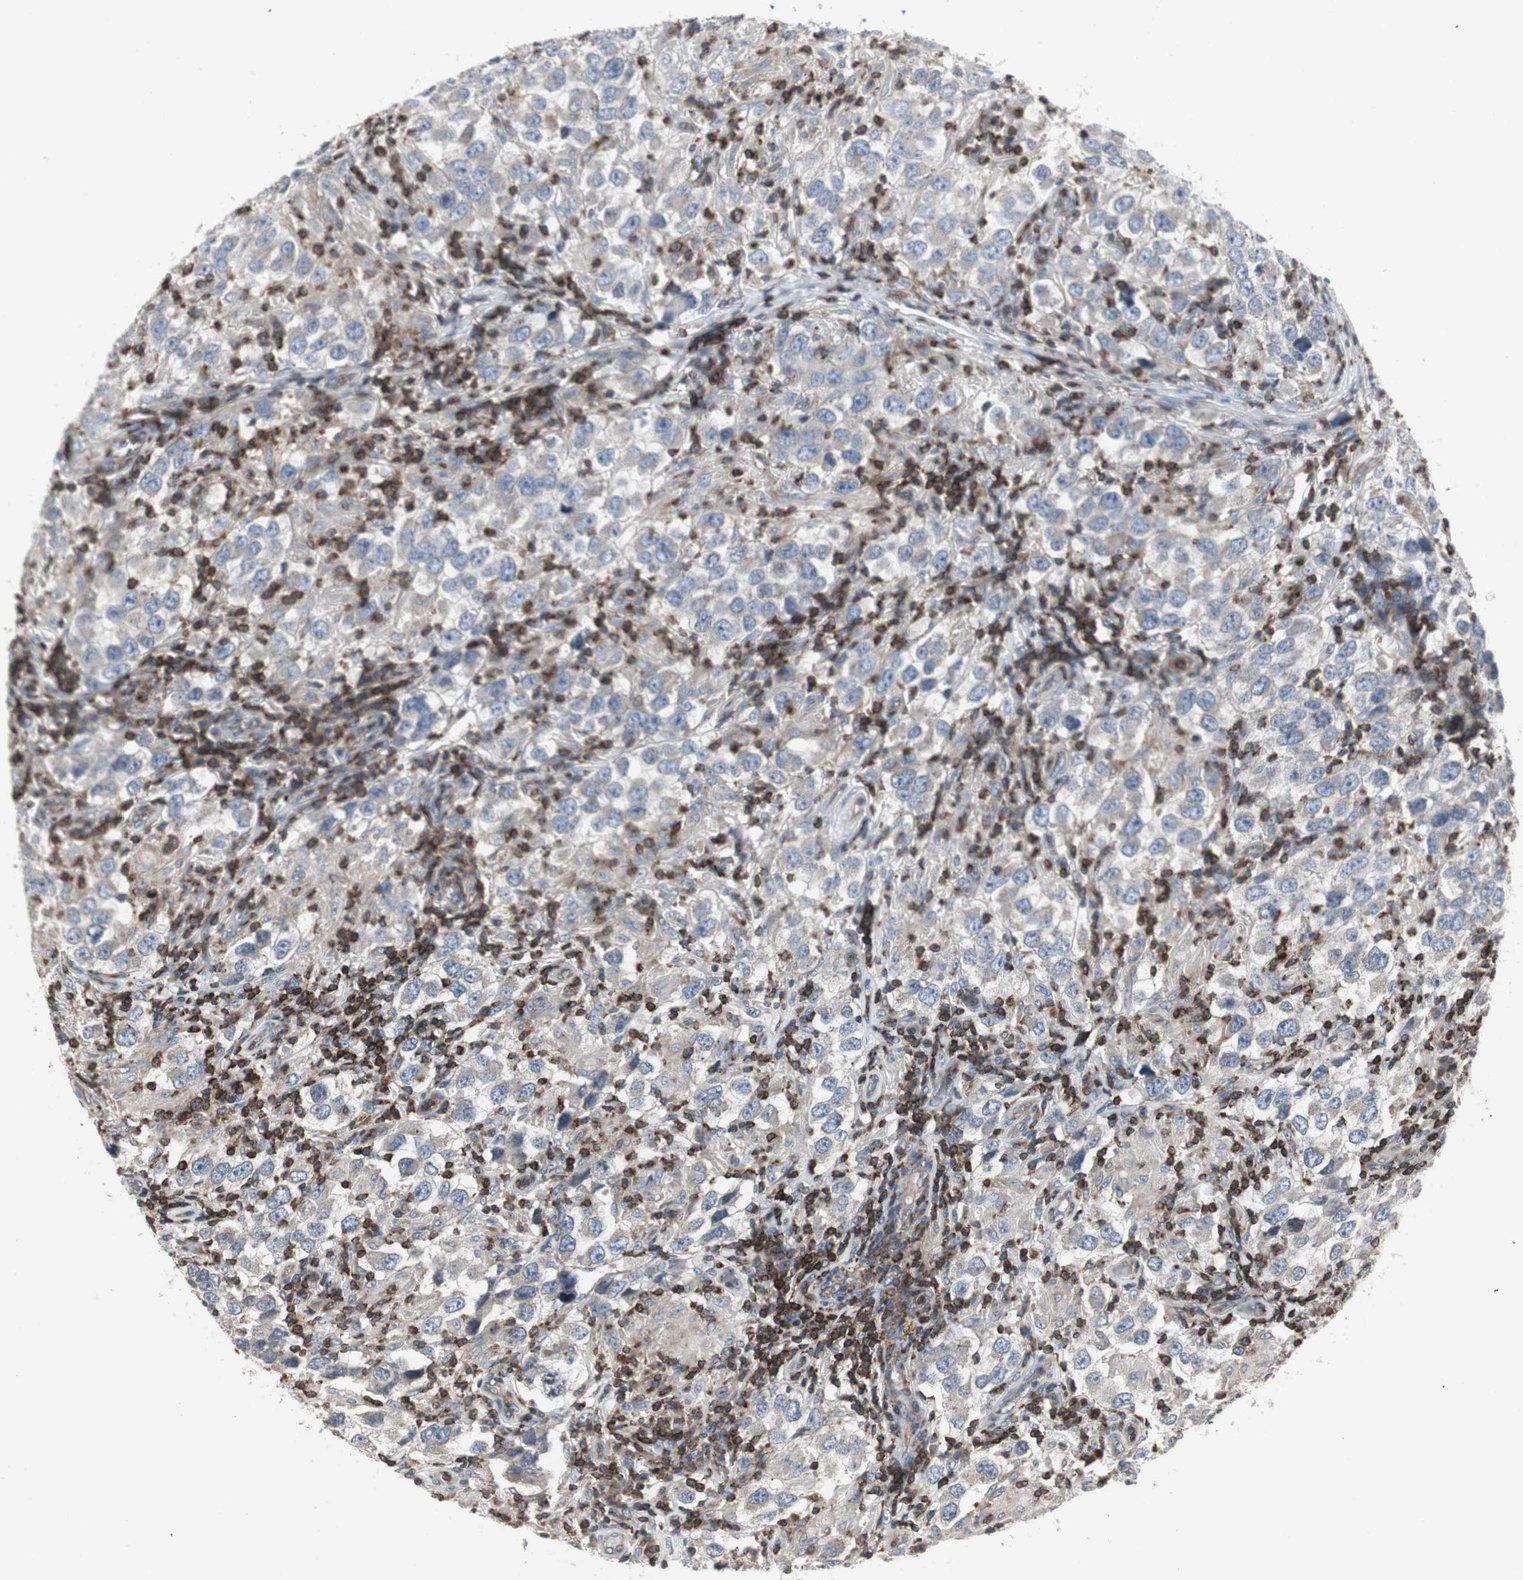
{"staining": {"intensity": "weak", "quantity": ">75%", "location": "cytoplasmic/membranous"}, "tissue": "testis cancer", "cell_type": "Tumor cells", "image_type": "cancer", "snomed": [{"axis": "morphology", "description": "Carcinoma, Embryonal, NOS"}, {"axis": "topography", "description": "Testis"}], "caption": "This photomicrograph exhibits embryonal carcinoma (testis) stained with immunohistochemistry to label a protein in brown. The cytoplasmic/membranous of tumor cells show weak positivity for the protein. Nuclei are counter-stained blue.", "gene": "ARHGEF1", "patient": {"sex": "male", "age": 21}}